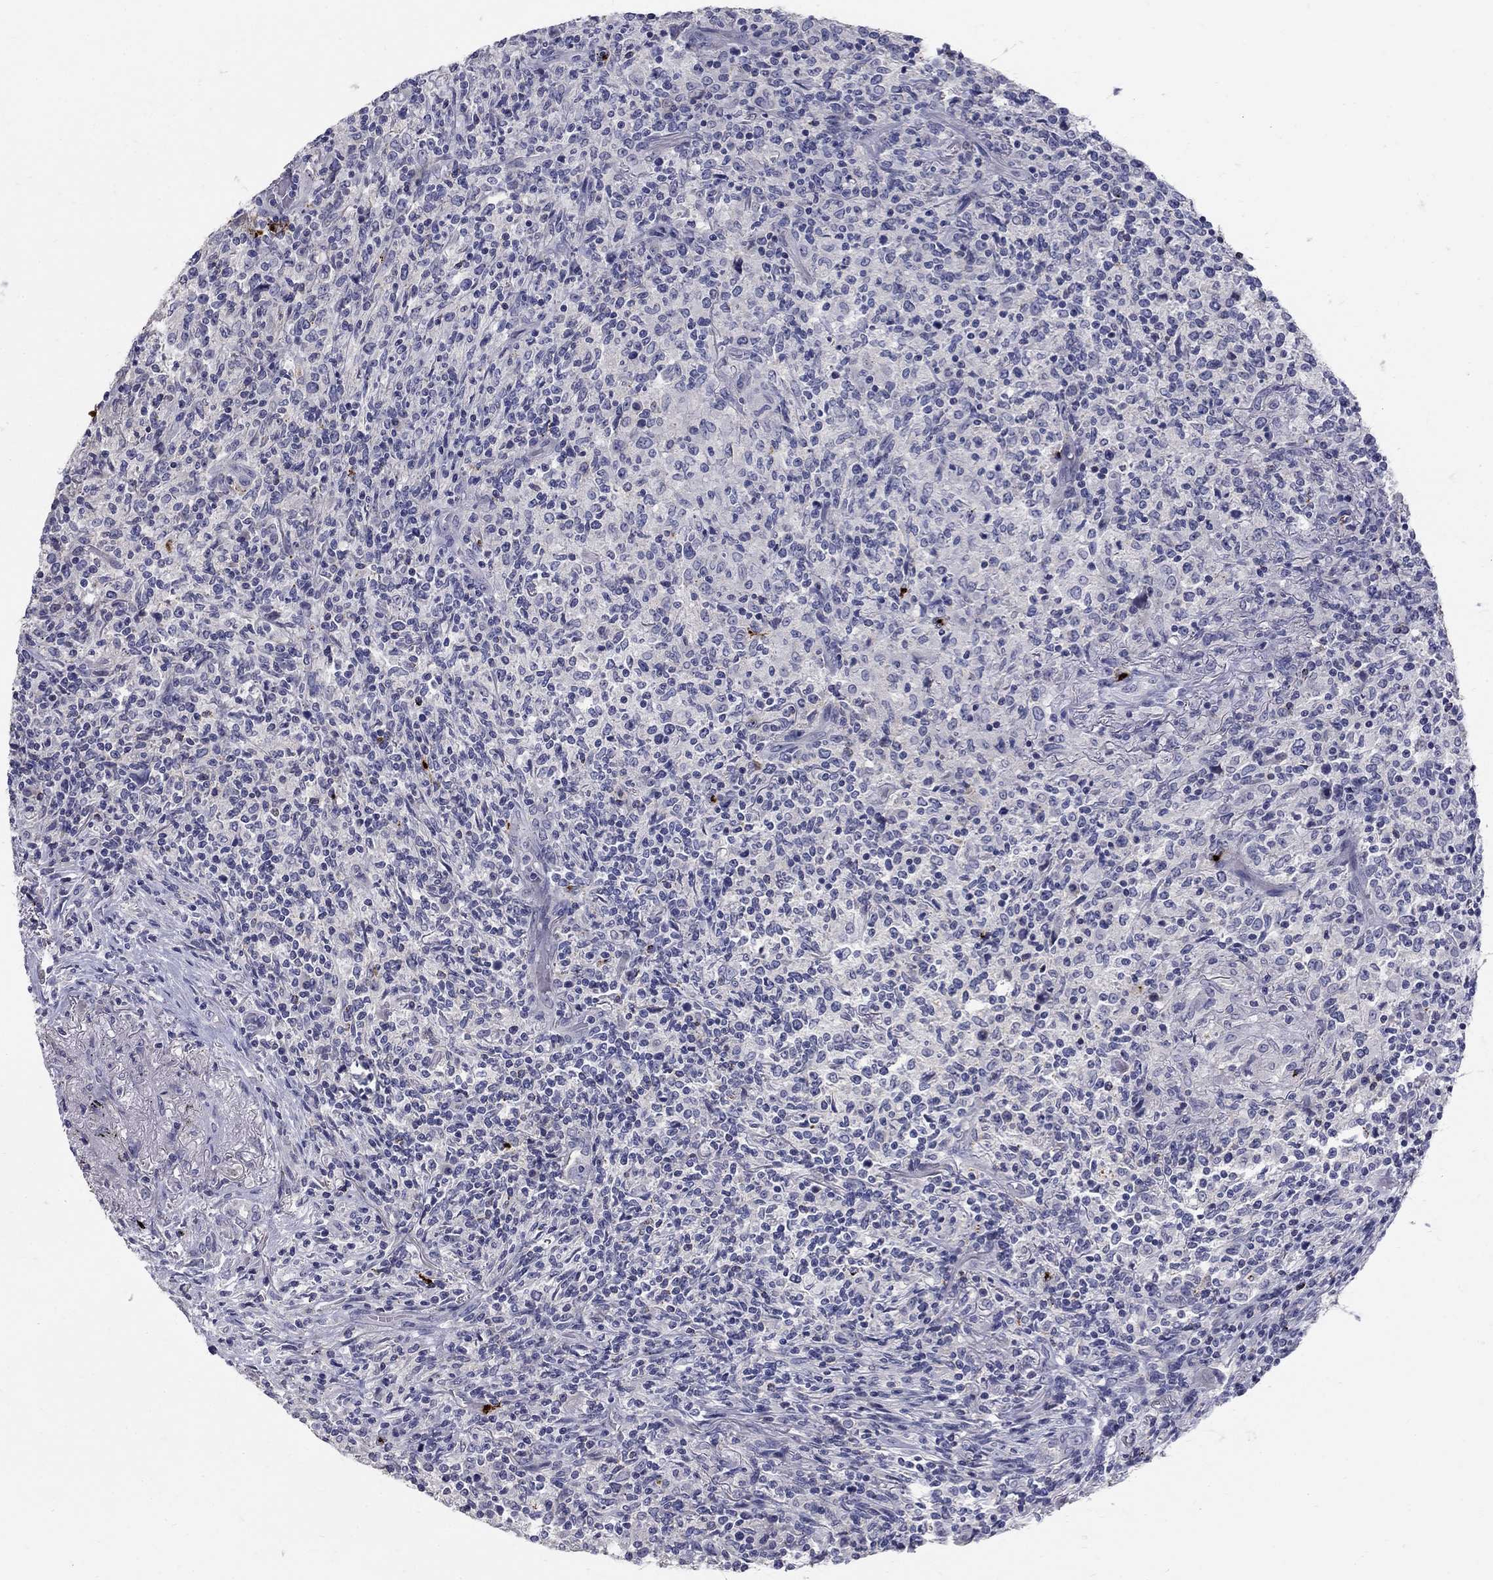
{"staining": {"intensity": "negative", "quantity": "none", "location": "none"}, "tissue": "lymphoma", "cell_type": "Tumor cells", "image_type": "cancer", "snomed": [{"axis": "morphology", "description": "Malignant lymphoma, non-Hodgkin's type, High grade"}, {"axis": "topography", "description": "Lung"}], "caption": "Tumor cells show no significant protein staining in high-grade malignant lymphoma, non-Hodgkin's type.", "gene": "TP53TG5", "patient": {"sex": "male", "age": 79}}